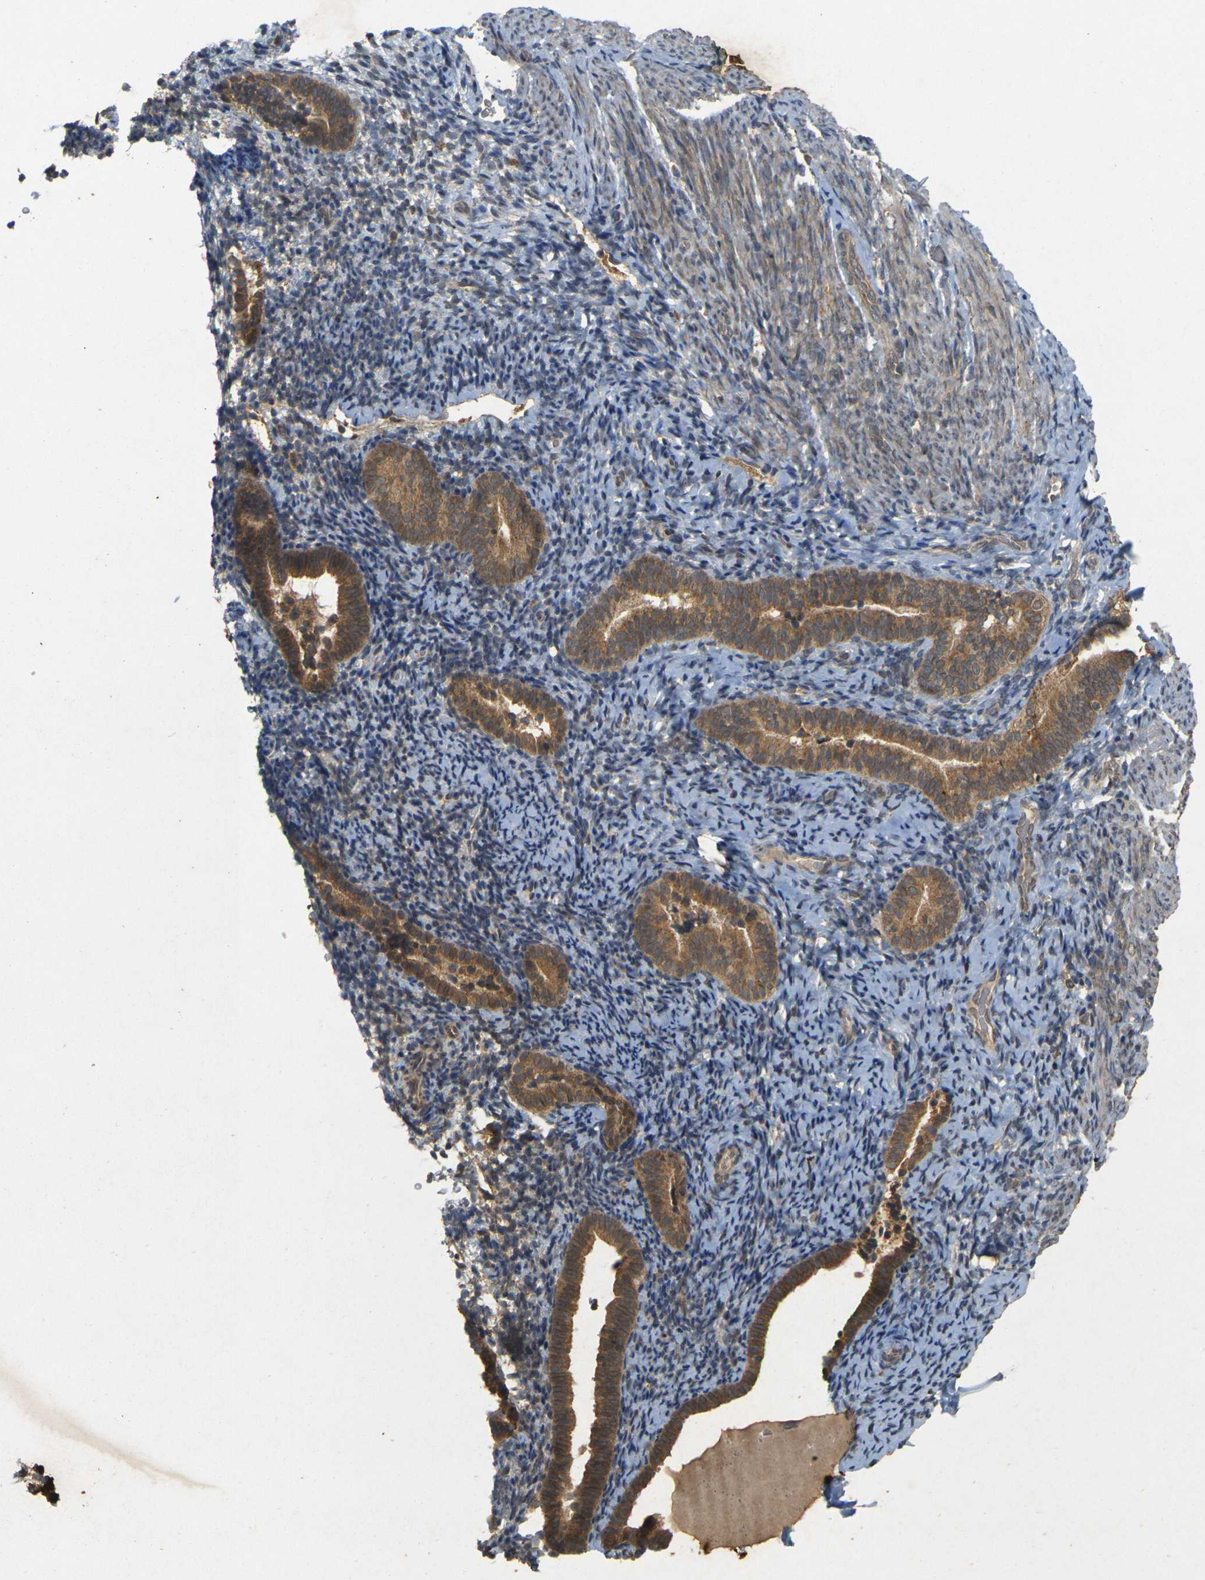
{"staining": {"intensity": "weak", "quantity": "25%-75%", "location": "cytoplasmic/membranous"}, "tissue": "endometrium", "cell_type": "Cells in endometrial stroma", "image_type": "normal", "snomed": [{"axis": "morphology", "description": "Normal tissue, NOS"}, {"axis": "topography", "description": "Endometrium"}], "caption": "This micrograph displays immunohistochemistry staining of unremarkable human endometrium, with low weak cytoplasmic/membranous expression in about 25%-75% of cells in endometrial stroma.", "gene": "ERN1", "patient": {"sex": "female", "age": 51}}